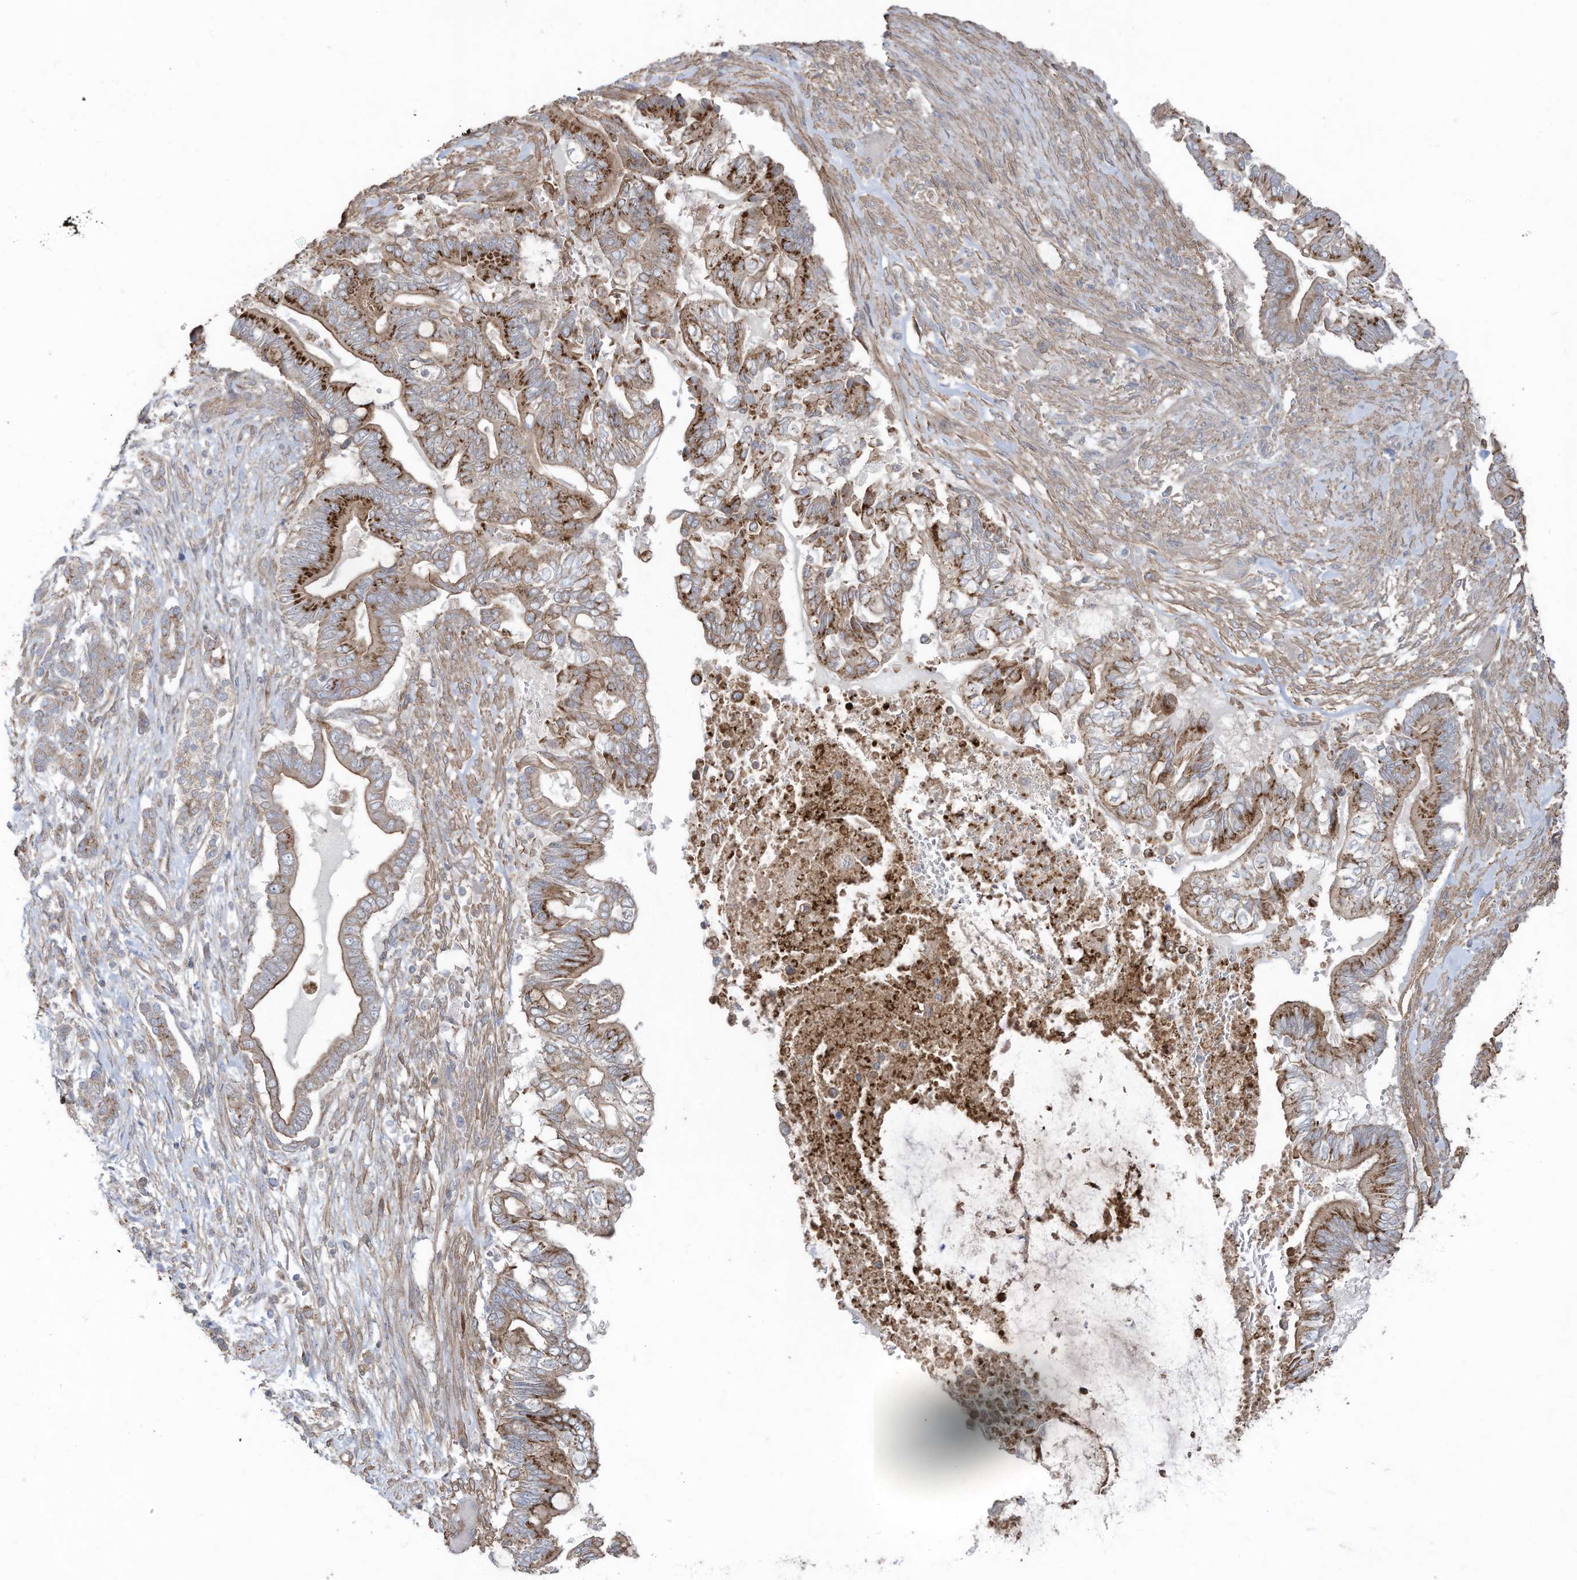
{"staining": {"intensity": "moderate", "quantity": ">75%", "location": "cytoplasmic/membranous"}, "tissue": "pancreatic cancer", "cell_type": "Tumor cells", "image_type": "cancer", "snomed": [{"axis": "morphology", "description": "Adenocarcinoma, NOS"}, {"axis": "topography", "description": "Pancreas"}], "caption": "Tumor cells exhibit moderate cytoplasmic/membranous staining in about >75% of cells in adenocarcinoma (pancreatic).", "gene": "SLC17A7", "patient": {"sex": "male", "age": 68}}